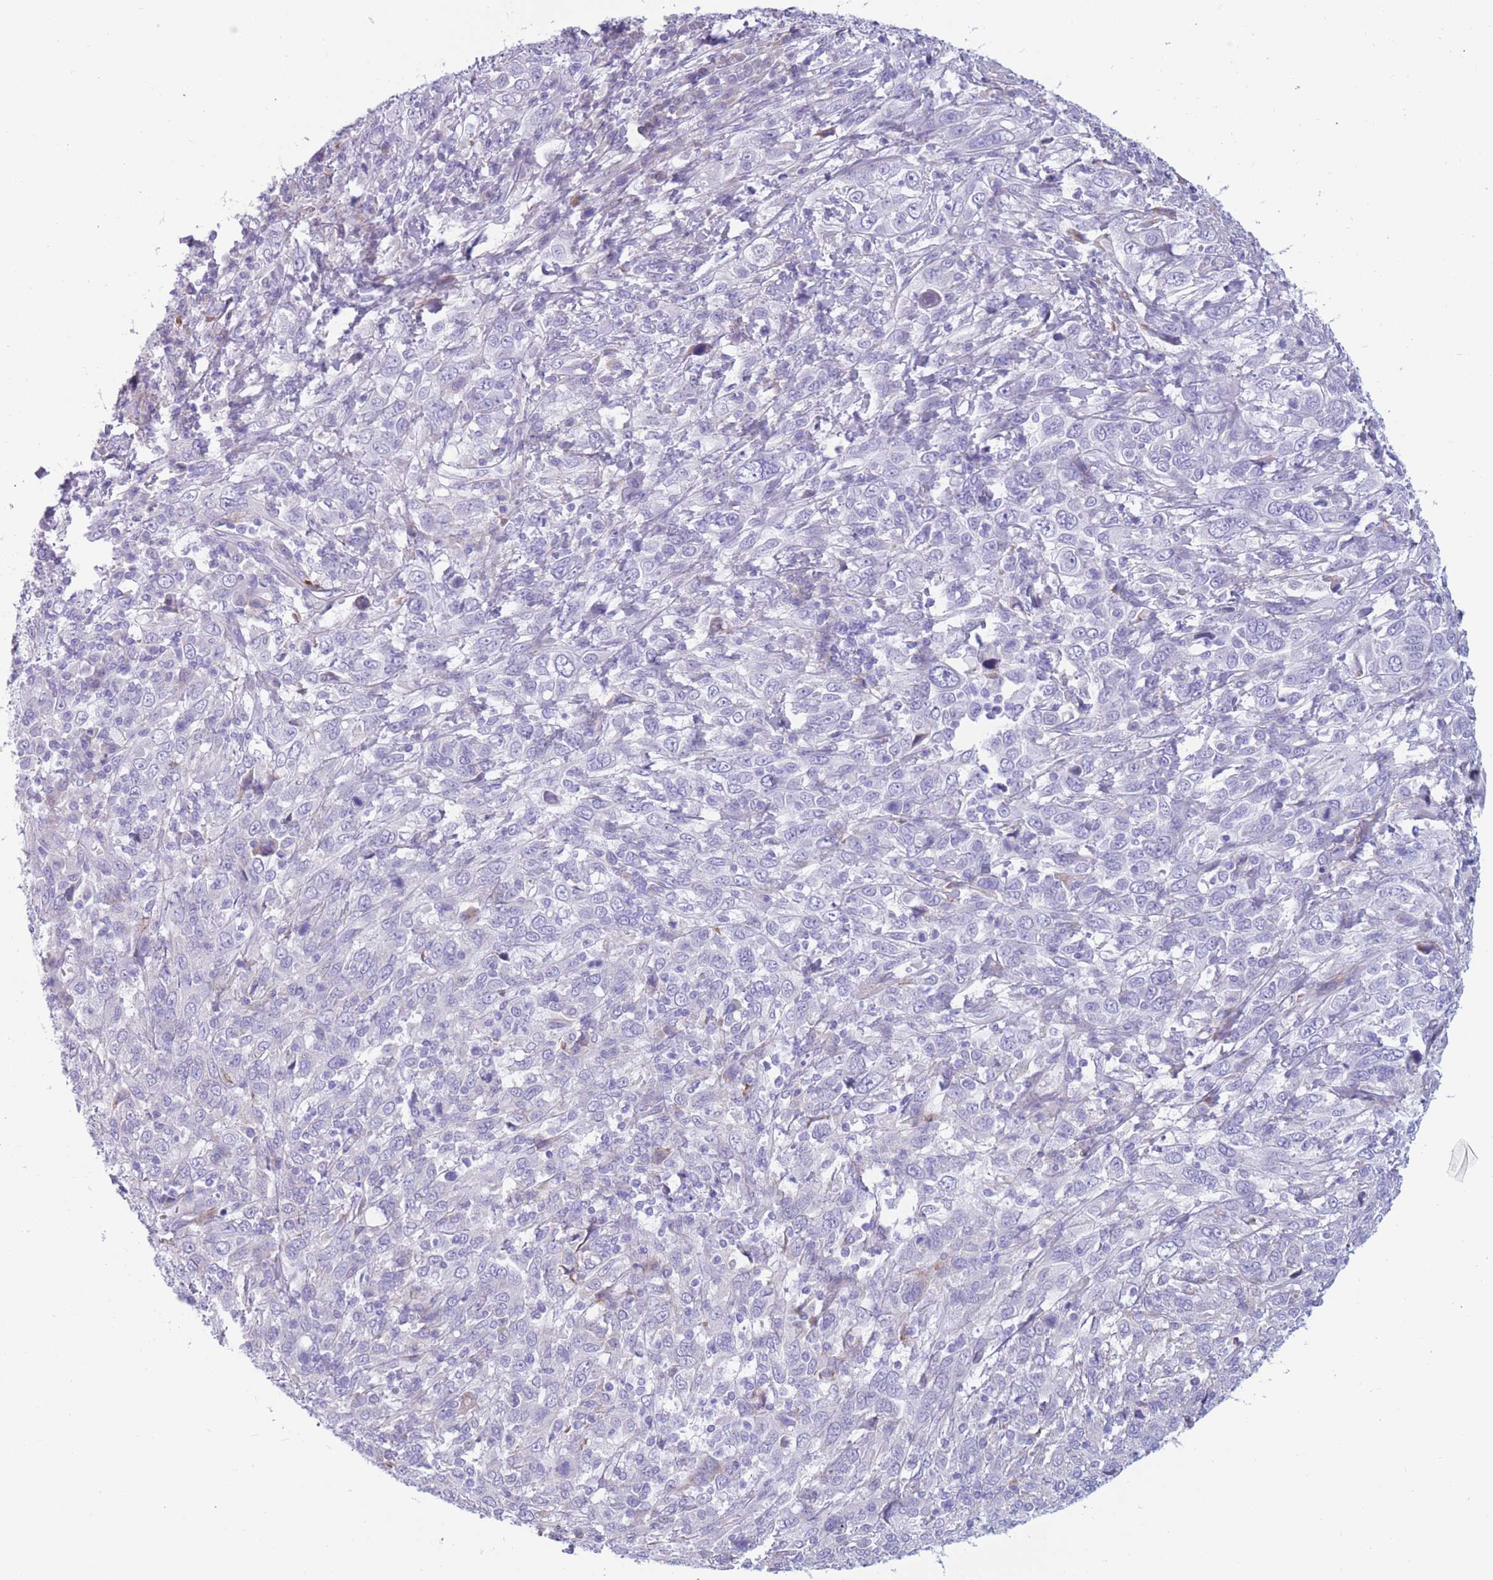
{"staining": {"intensity": "negative", "quantity": "none", "location": "none"}, "tissue": "cervical cancer", "cell_type": "Tumor cells", "image_type": "cancer", "snomed": [{"axis": "morphology", "description": "Squamous cell carcinoma, NOS"}, {"axis": "topography", "description": "Cervix"}], "caption": "This is an IHC micrograph of human squamous cell carcinoma (cervical). There is no expression in tumor cells.", "gene": "COL27A1", "patient": {"sex": "female", "age": 46}}